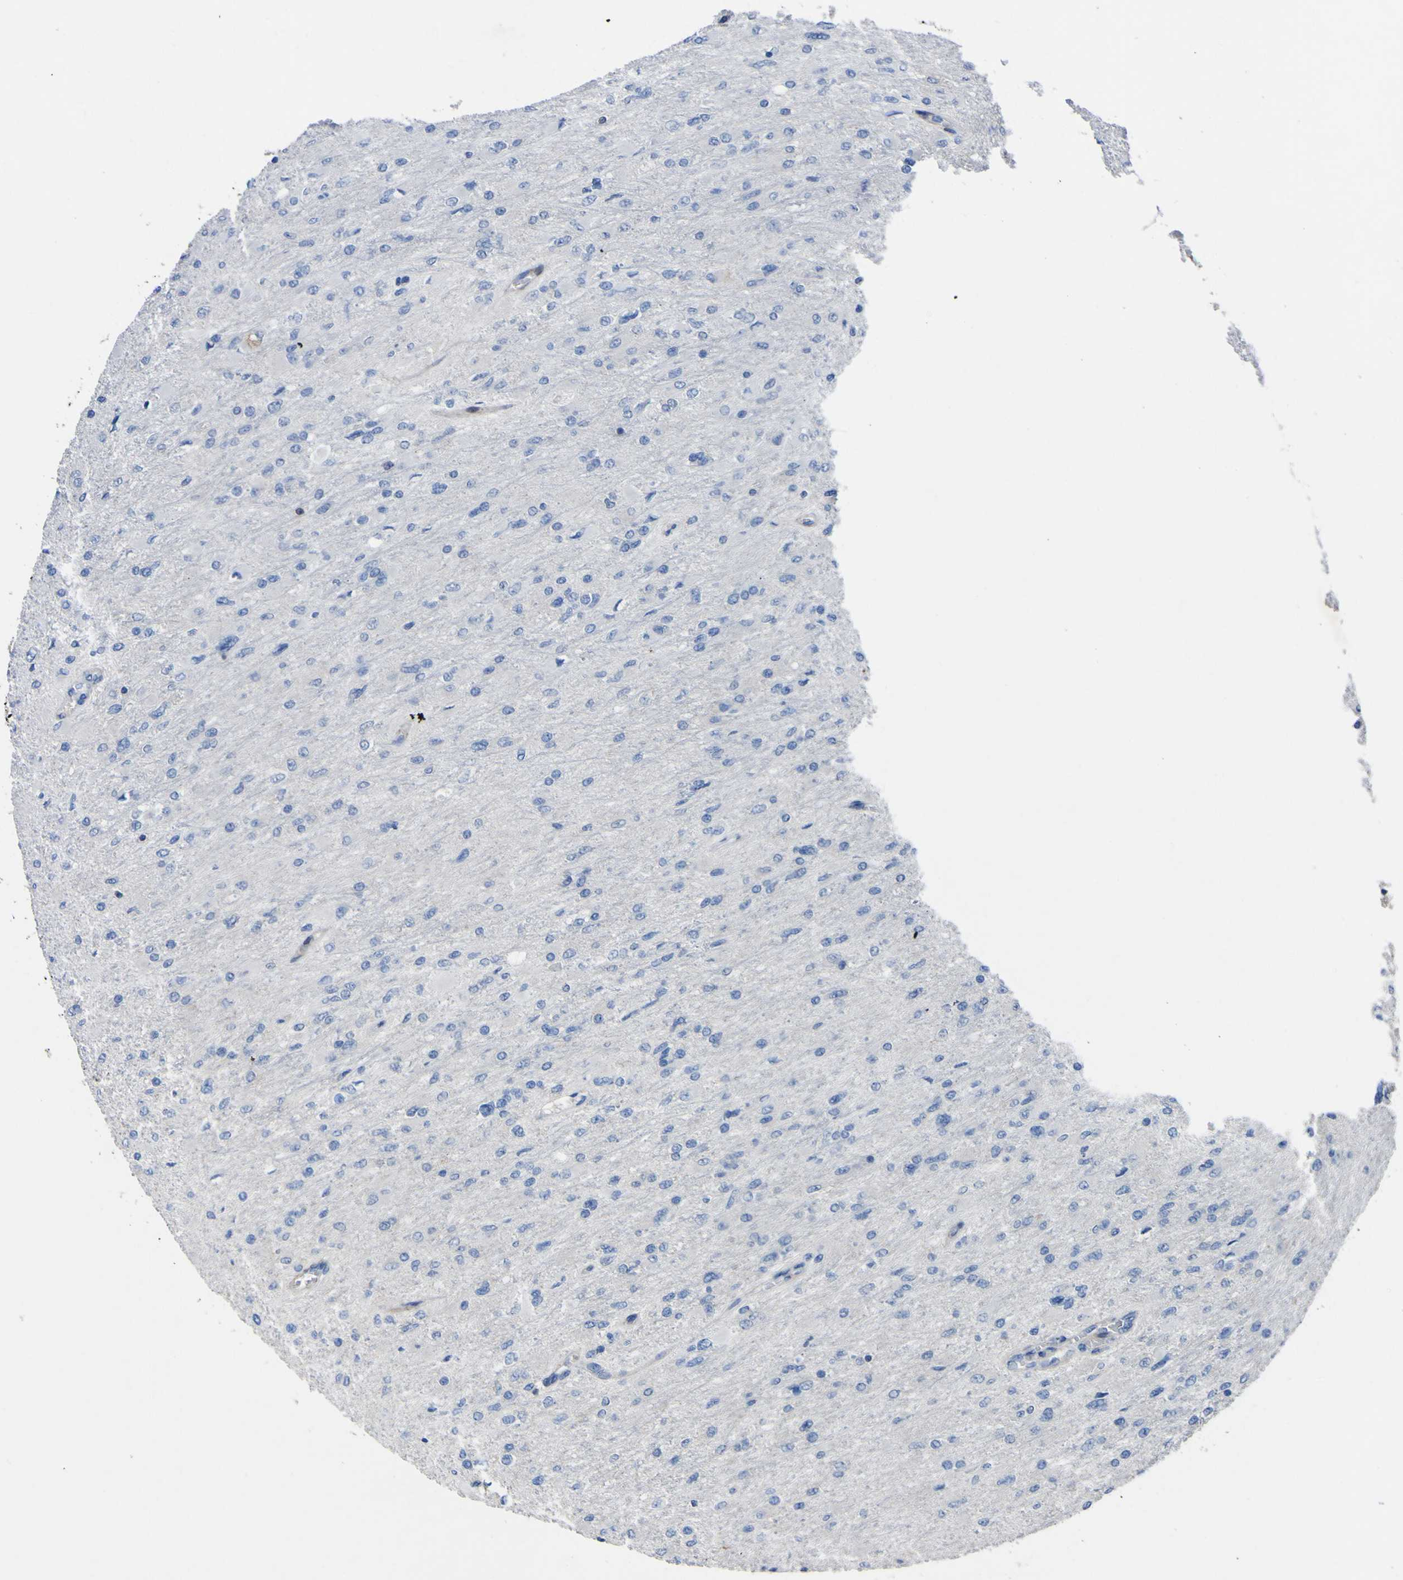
{"staining": {"intensity": "negative", "quantity": "none", "location": "none"}, "tissue": "glioma", "cell_type": "Tumor cells", "image_type": "cancer", "snomed": [{"axis": "morphology", "description": "Glioma, malignant, High grade"}, {"axis": "topography", "description": "Cerebral cortex"}], "caption": "This is an immunohistochemistry photomicrograph of glioma. There is no staining in tumor cells.", "gene": "AGO4", "patient": {"sex": "female", "age": 36}}